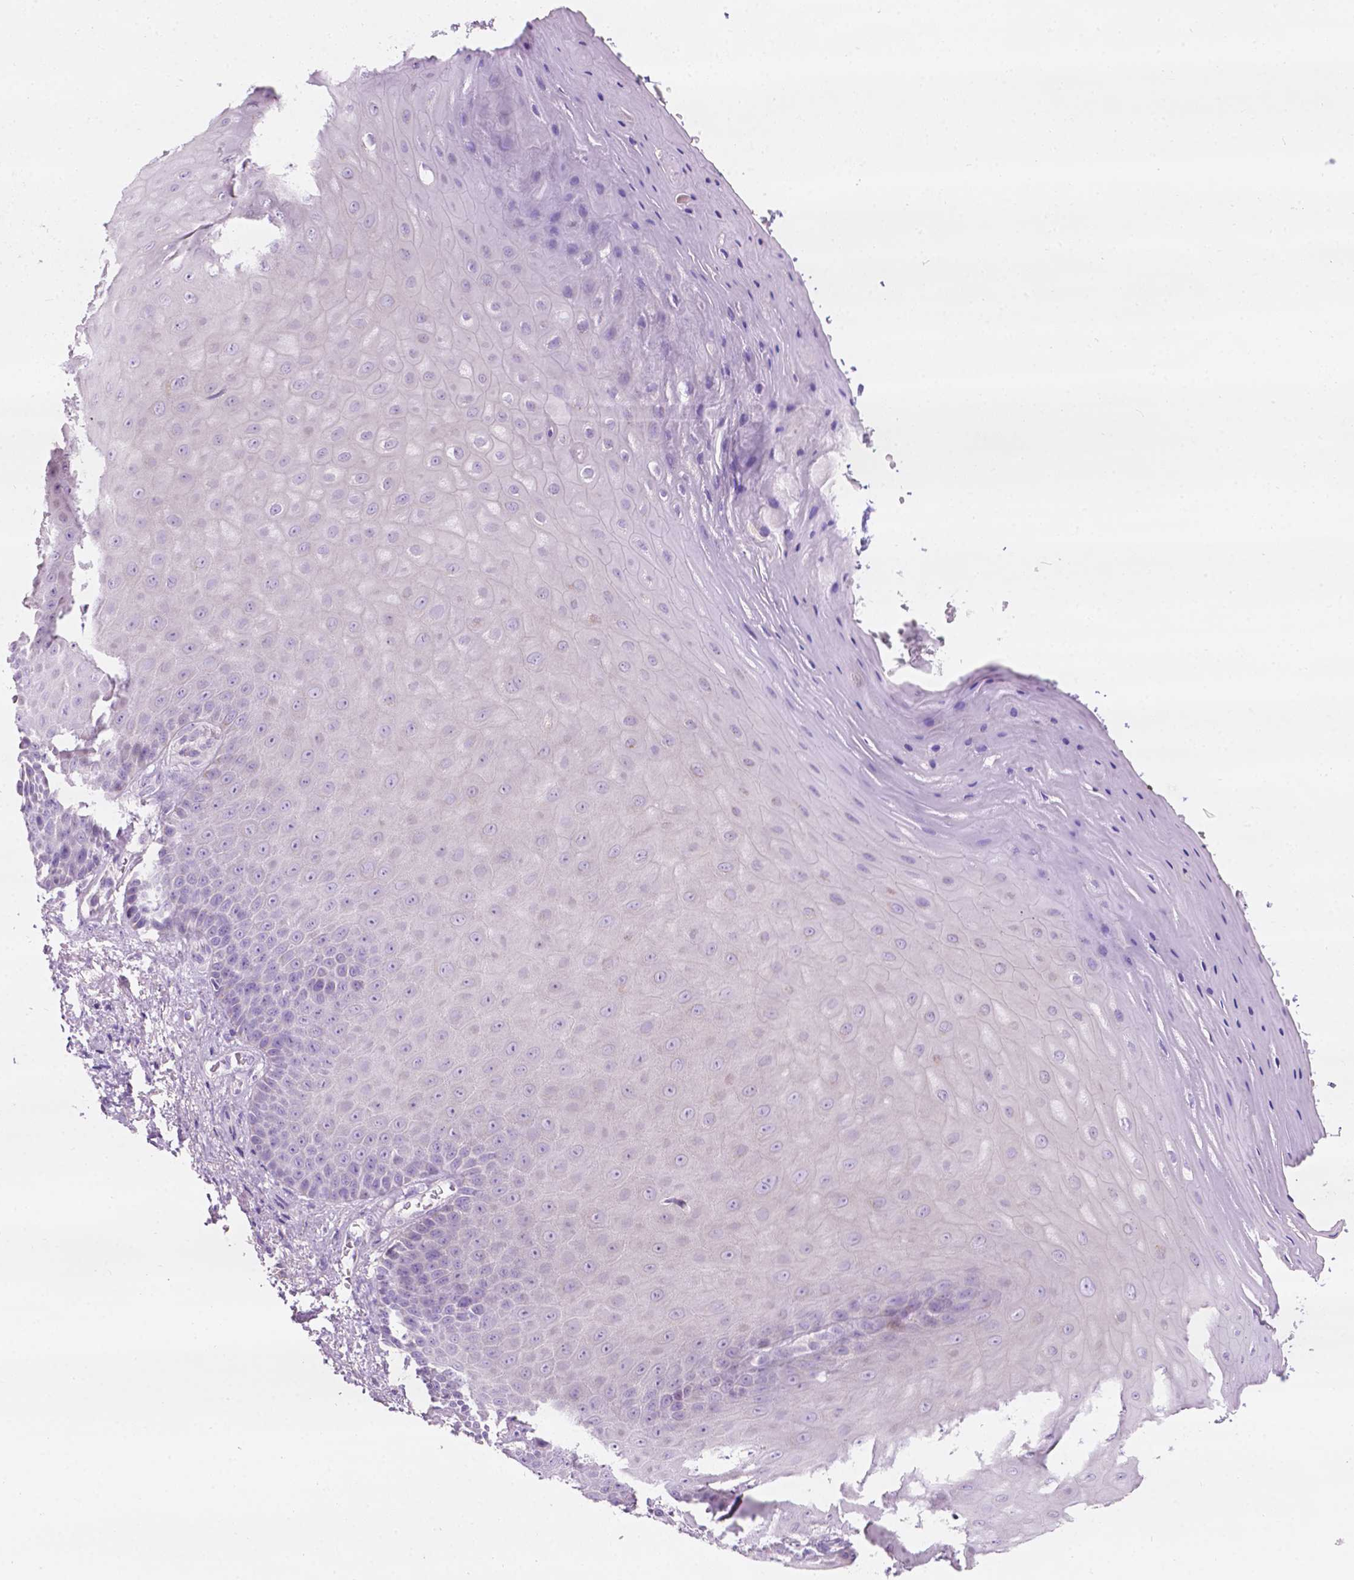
{"staining": {"intensity": "negative", "quantity": "none", "location": "none"}, "tissue": "vagina", "cell_type": "Squamous epithelial cells", "image_type": "normal", "snomed": [{"axis": "morphology", "description": "Normal tissue, NOS"}, {"axis": "topography", "description": "Vagina"}], "caption": "Squamous epithelial cells show no significant staining in normal vagina. (DAB (3,3'-diaminobenzidine) immunohistochemistry (IHC) with hematoxylin counter stain).", "gene": "NOS1AP", "patient": {"sex": "female", "age": 83}}